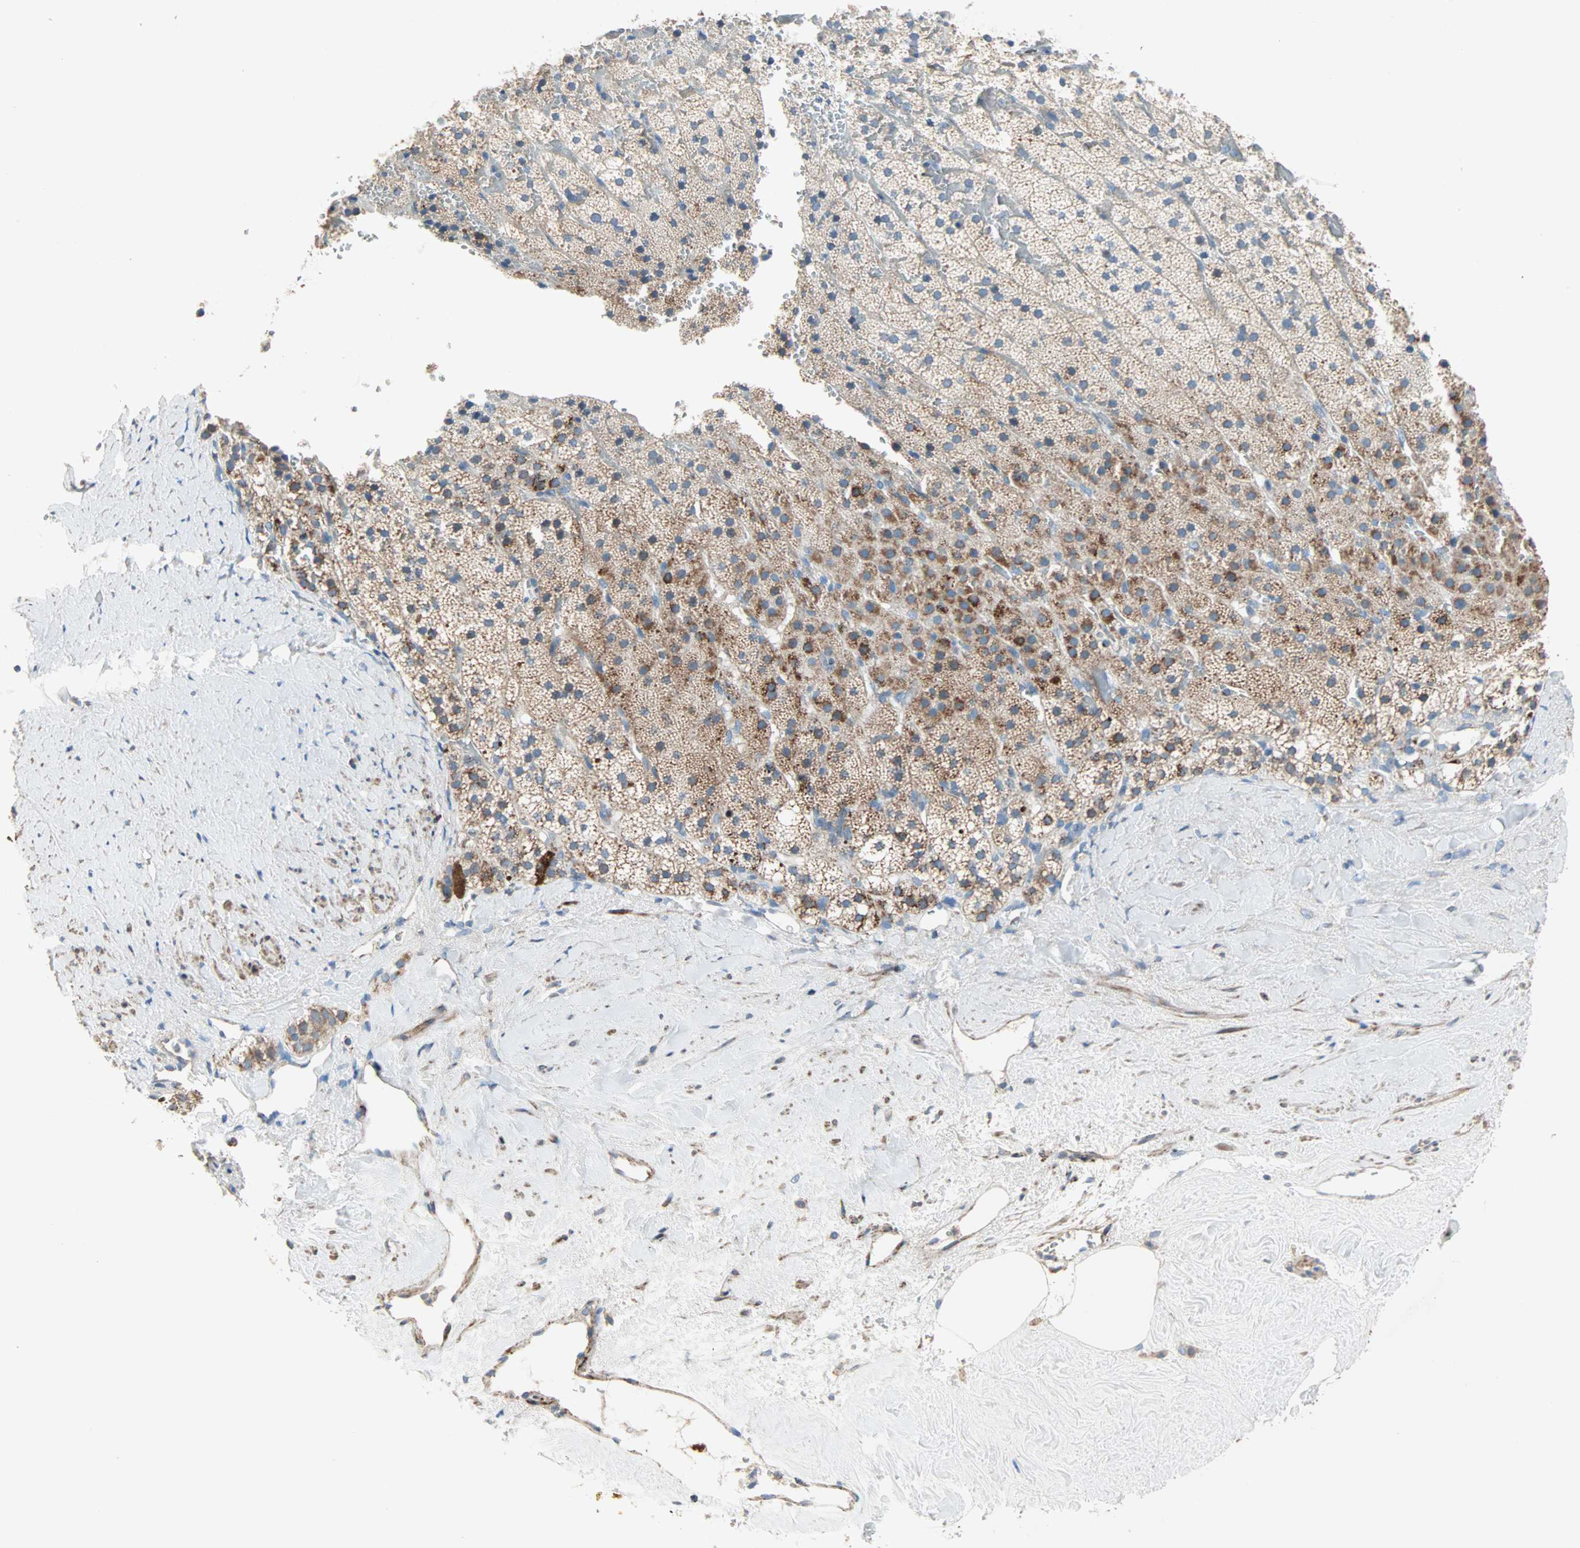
{"staining": {"intensity": "moderate", "quantity": "<25%", "location": "cytoplasmic/membranous"}, "tissue": "adrenal gland", "cell_type": "Glandular cells", "image_type": "normal", "snomed": [{"axis": "morphology", "description": "Normal tissue, NOS"}, {"axis": "topography", "description": "Adrenal gland"}], "caption": "IHC (DAB) staining of unremarkable adrenal gland displays moderate cytoplasmic/membranous protein positivity in about <25% of glandular cells.", "gene": "ACVRL1", "patient": {"sex": "male", "age": 35}}